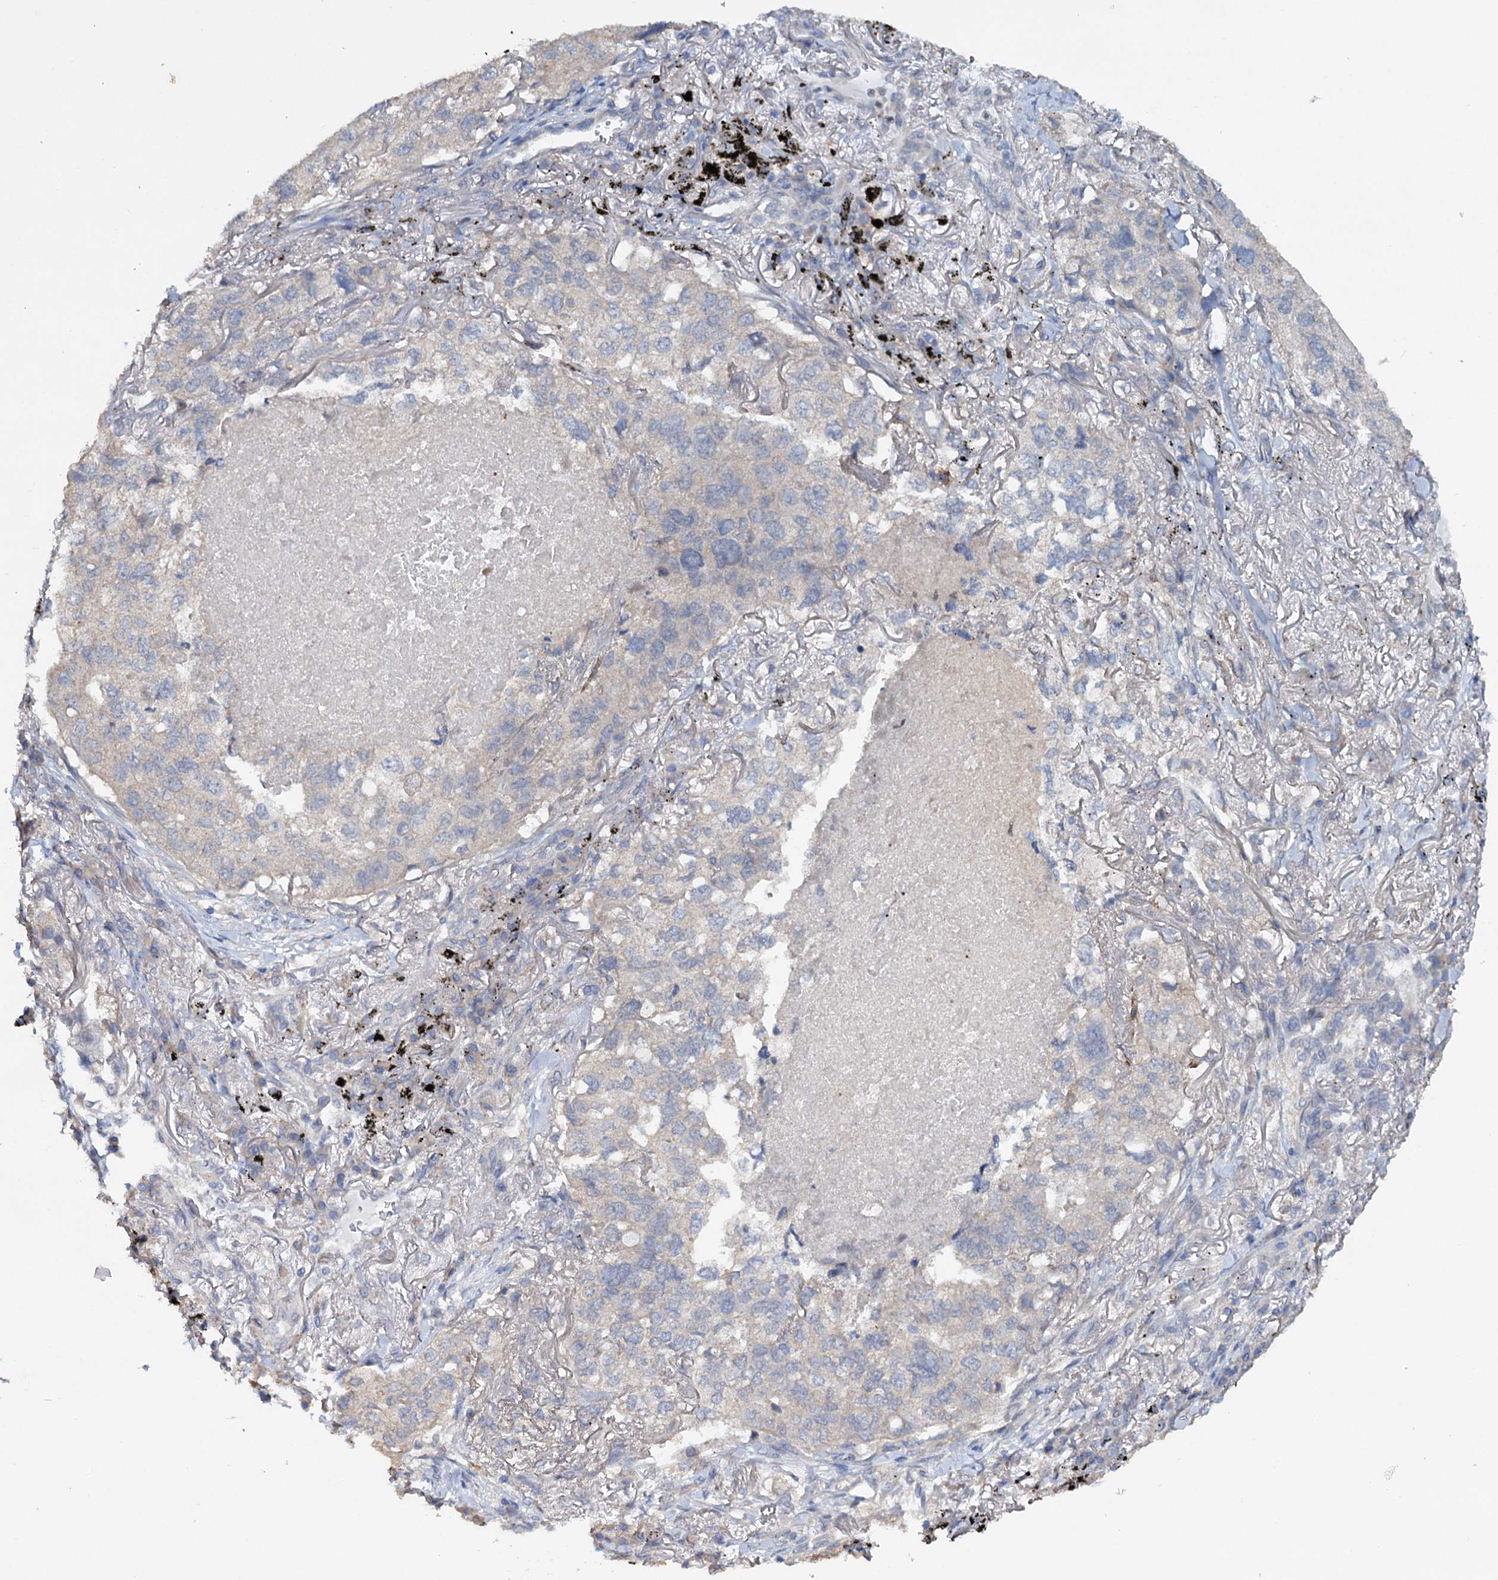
{"staining": {"intensity": "negative", "quantity": "none", "location": "none"}, "tissue": "lung cancer", "cell_type": "Tumor cells", "image_type": "cancer", "snomed": [{"axis": "morphology", "description": "Adenocarcinoma, NOS"}, {"axis": "topography", "description": "Lung"}], "caption": "Immunohistochemical staining of human lung adenocarcinoma reveals no significant staining in tumor cells.", "gene": "ETFBKMT", "patient": {"sex": "male", "age": 65}}